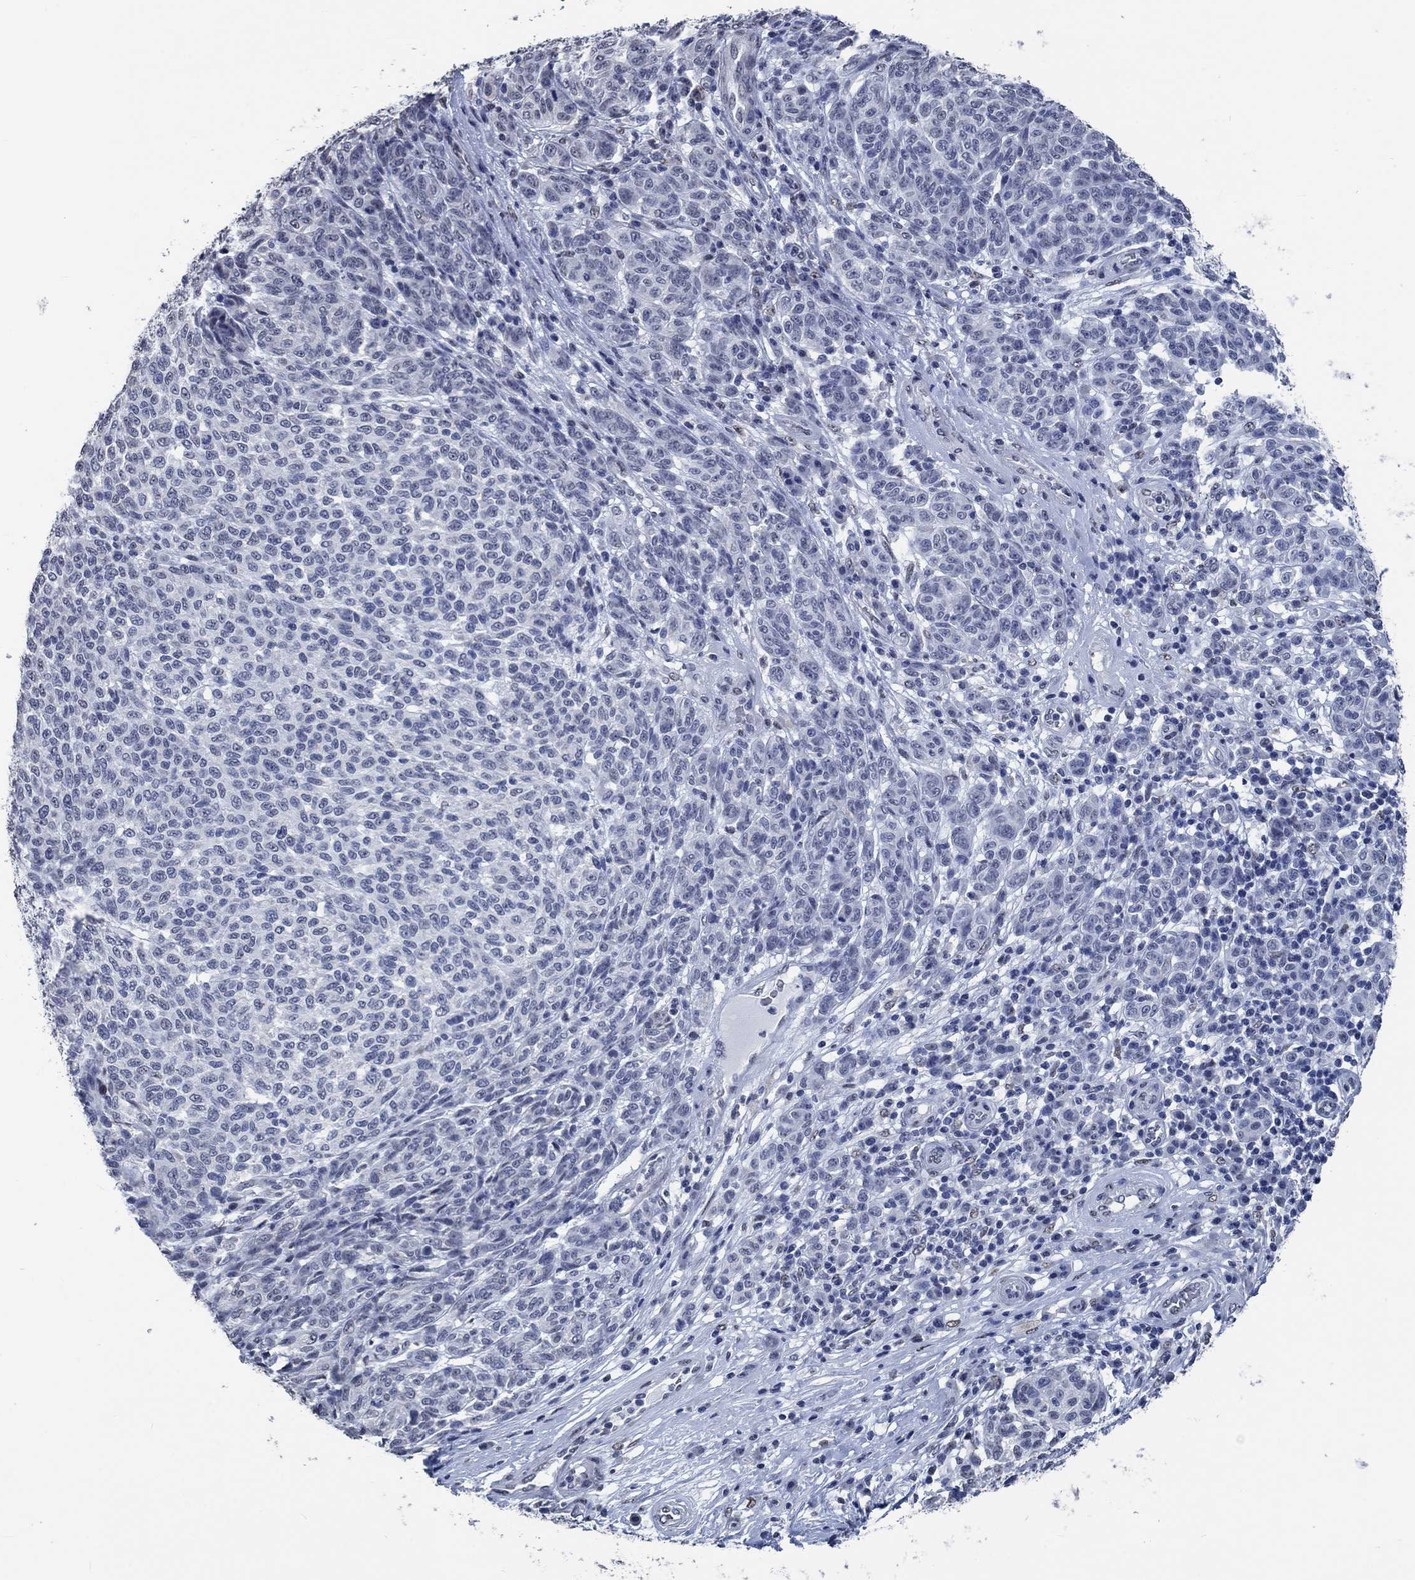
{"staining": {"intensity": "negative", "quantity": "none", "location": "none"}, "tissue": "melanoma", "cell_type": "Tumor cells", "image_type": "cancer", "snomed": [{"axis": "morphology", "description": "Malignant melanoma, NOS"}, {"axis": "topography", "description": "Skin"}], "caption": "IHC image of neoplastic tissue: malignant melanoma stained with DAB (3,3'-diaminobenzidine) displays no significant protein staining in tumor cells. Nuclei are stained in blue.", "gene": "OBSCN", "patient": {"sex": "male", "age": 59}}